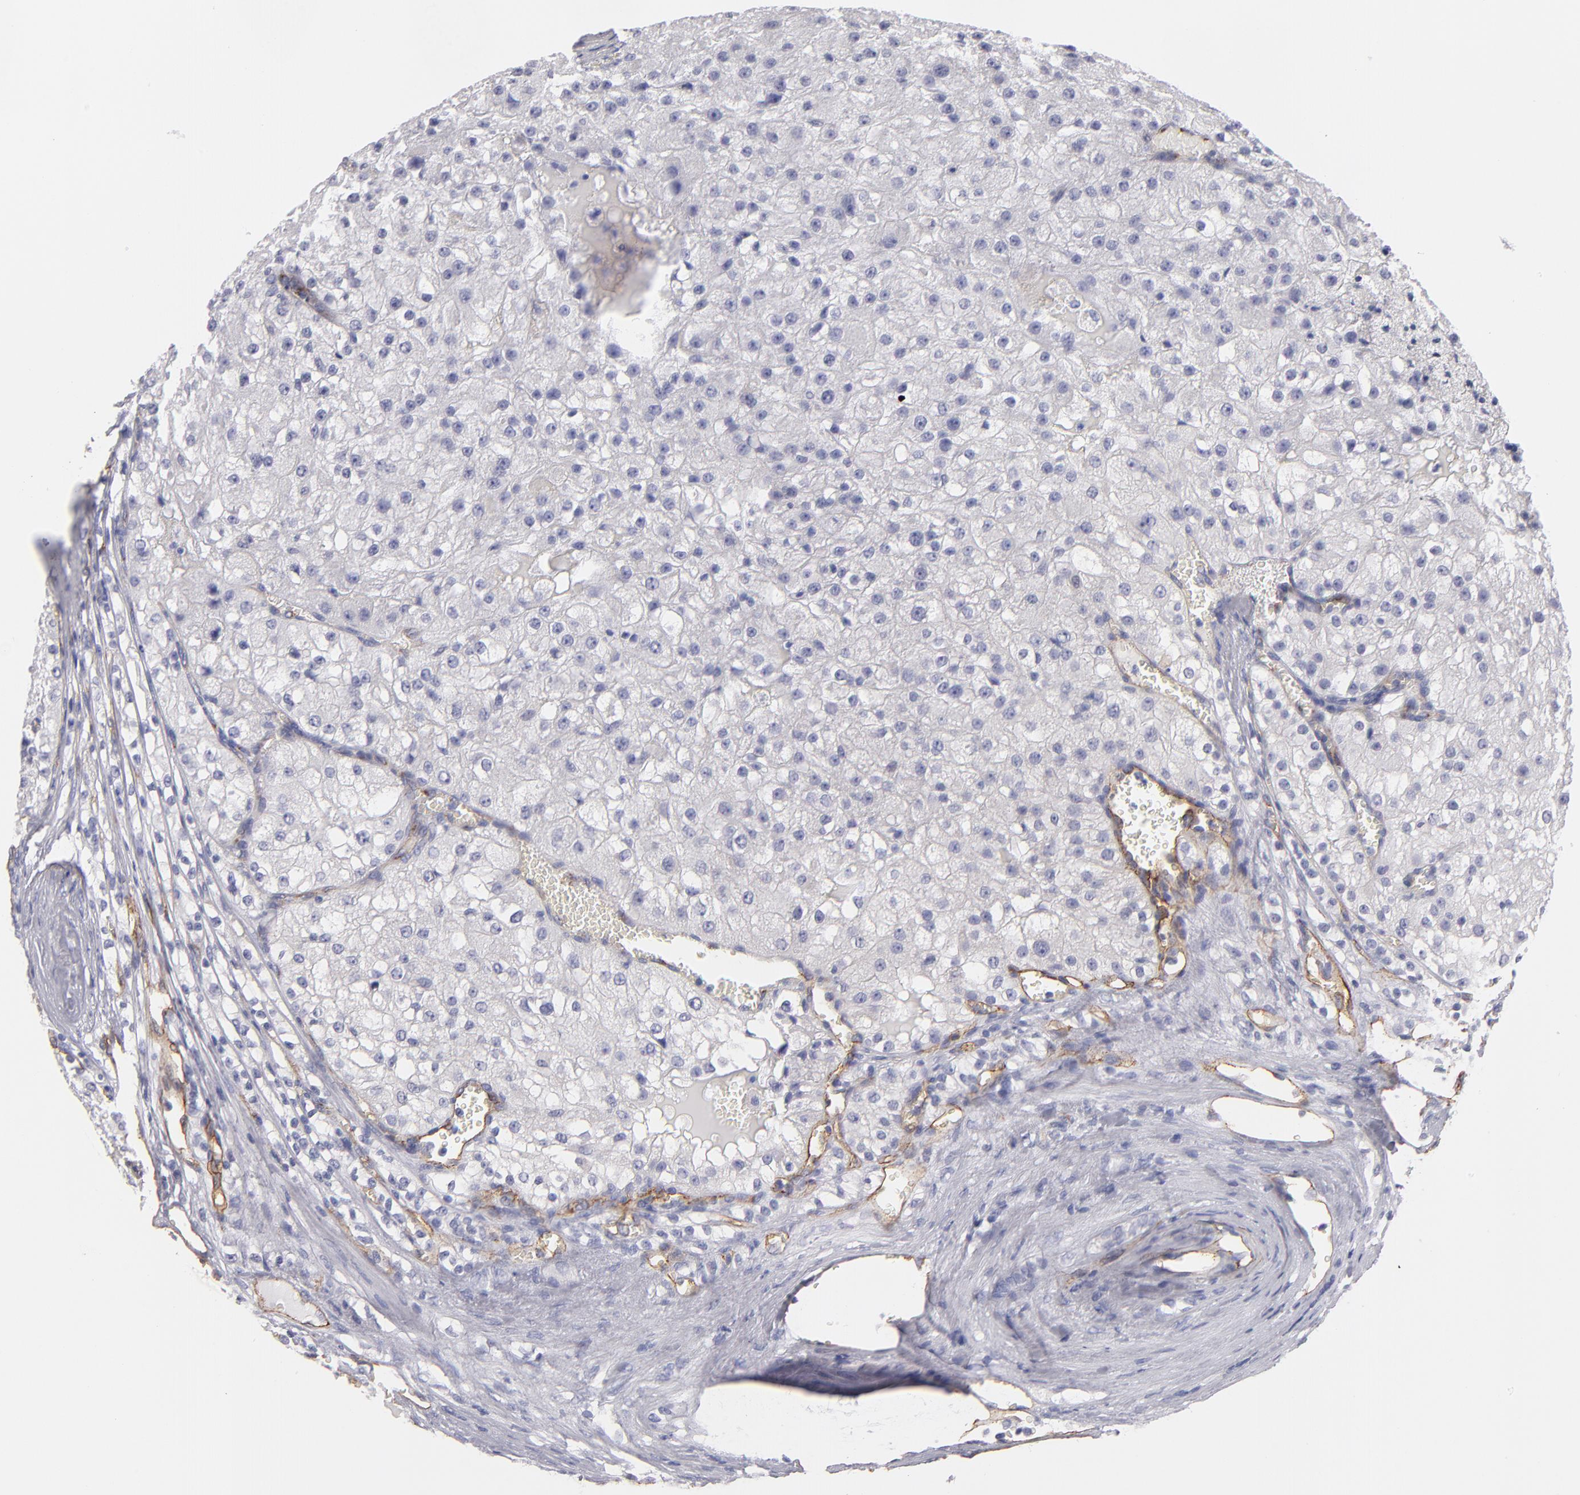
{"staining": {"intensity": "negative", "quantity": "none", "location": "none"}, "tissue": "renal cancer", "cell_type": "Tumor cells", "image_type": "cancer", "snomed": [{"axis": "morphology", "description": "Adenocarcinoma, NOS"}, {"axis": "topography", "description": "Kidney"}], "caption": "An immunohistochemistry (IHC) image of renal cancer (adenocarcinoma) is shown. There is no staining in tumor cells of renal cancer (adenocarcinoma). (Stains: DAB (3,3'-diaminobenzidine) IHC with hematoxylin counter stain, Microscopy: brightfield microscopy at high magnification).", "gene": "PLVAP", "patient": {"sex": "female", "age": 74}}